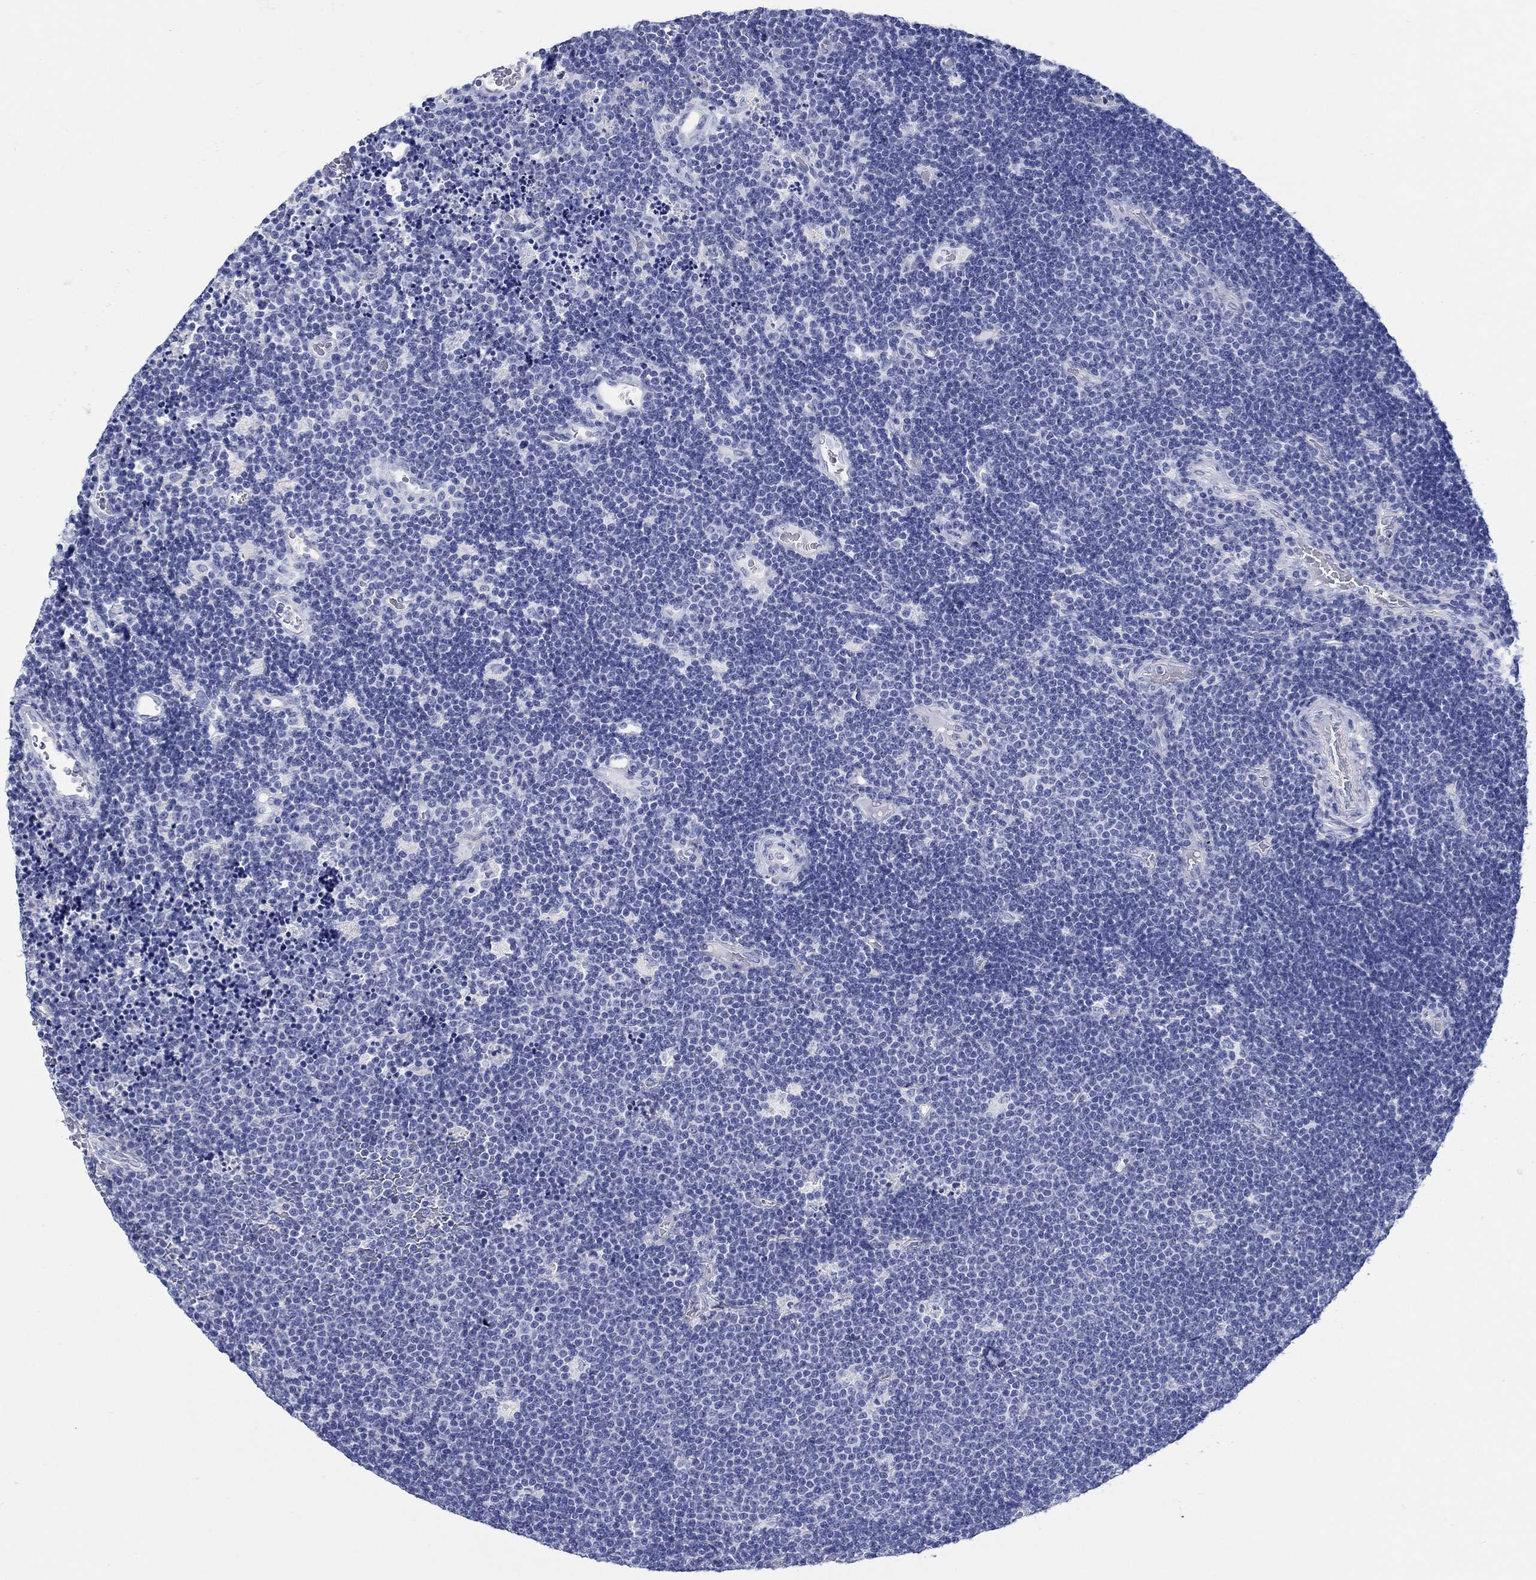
{"staining": {"intensity": "negative", "quantity": "none", "location": "none"}, "tissue": "lymphoma", "cell_type": "Tumor cells", "image_type": "cancer", "snomed": [{"axis": "morphology", "description": "Malignant lymphoma, non-Hodgkin's type, Low grade"}, {"axis": "topography", "description": "Brain"}], "caption": "This is a image of immunohistochemistry staining of lymphoma, which shows no expression in tumor cells. (DAB (3,3'-diaminobenzidine) IHC with hematoxylin counter stain).", "gene": "RD3L", "patient": {"sex": "female", "age": 66}}